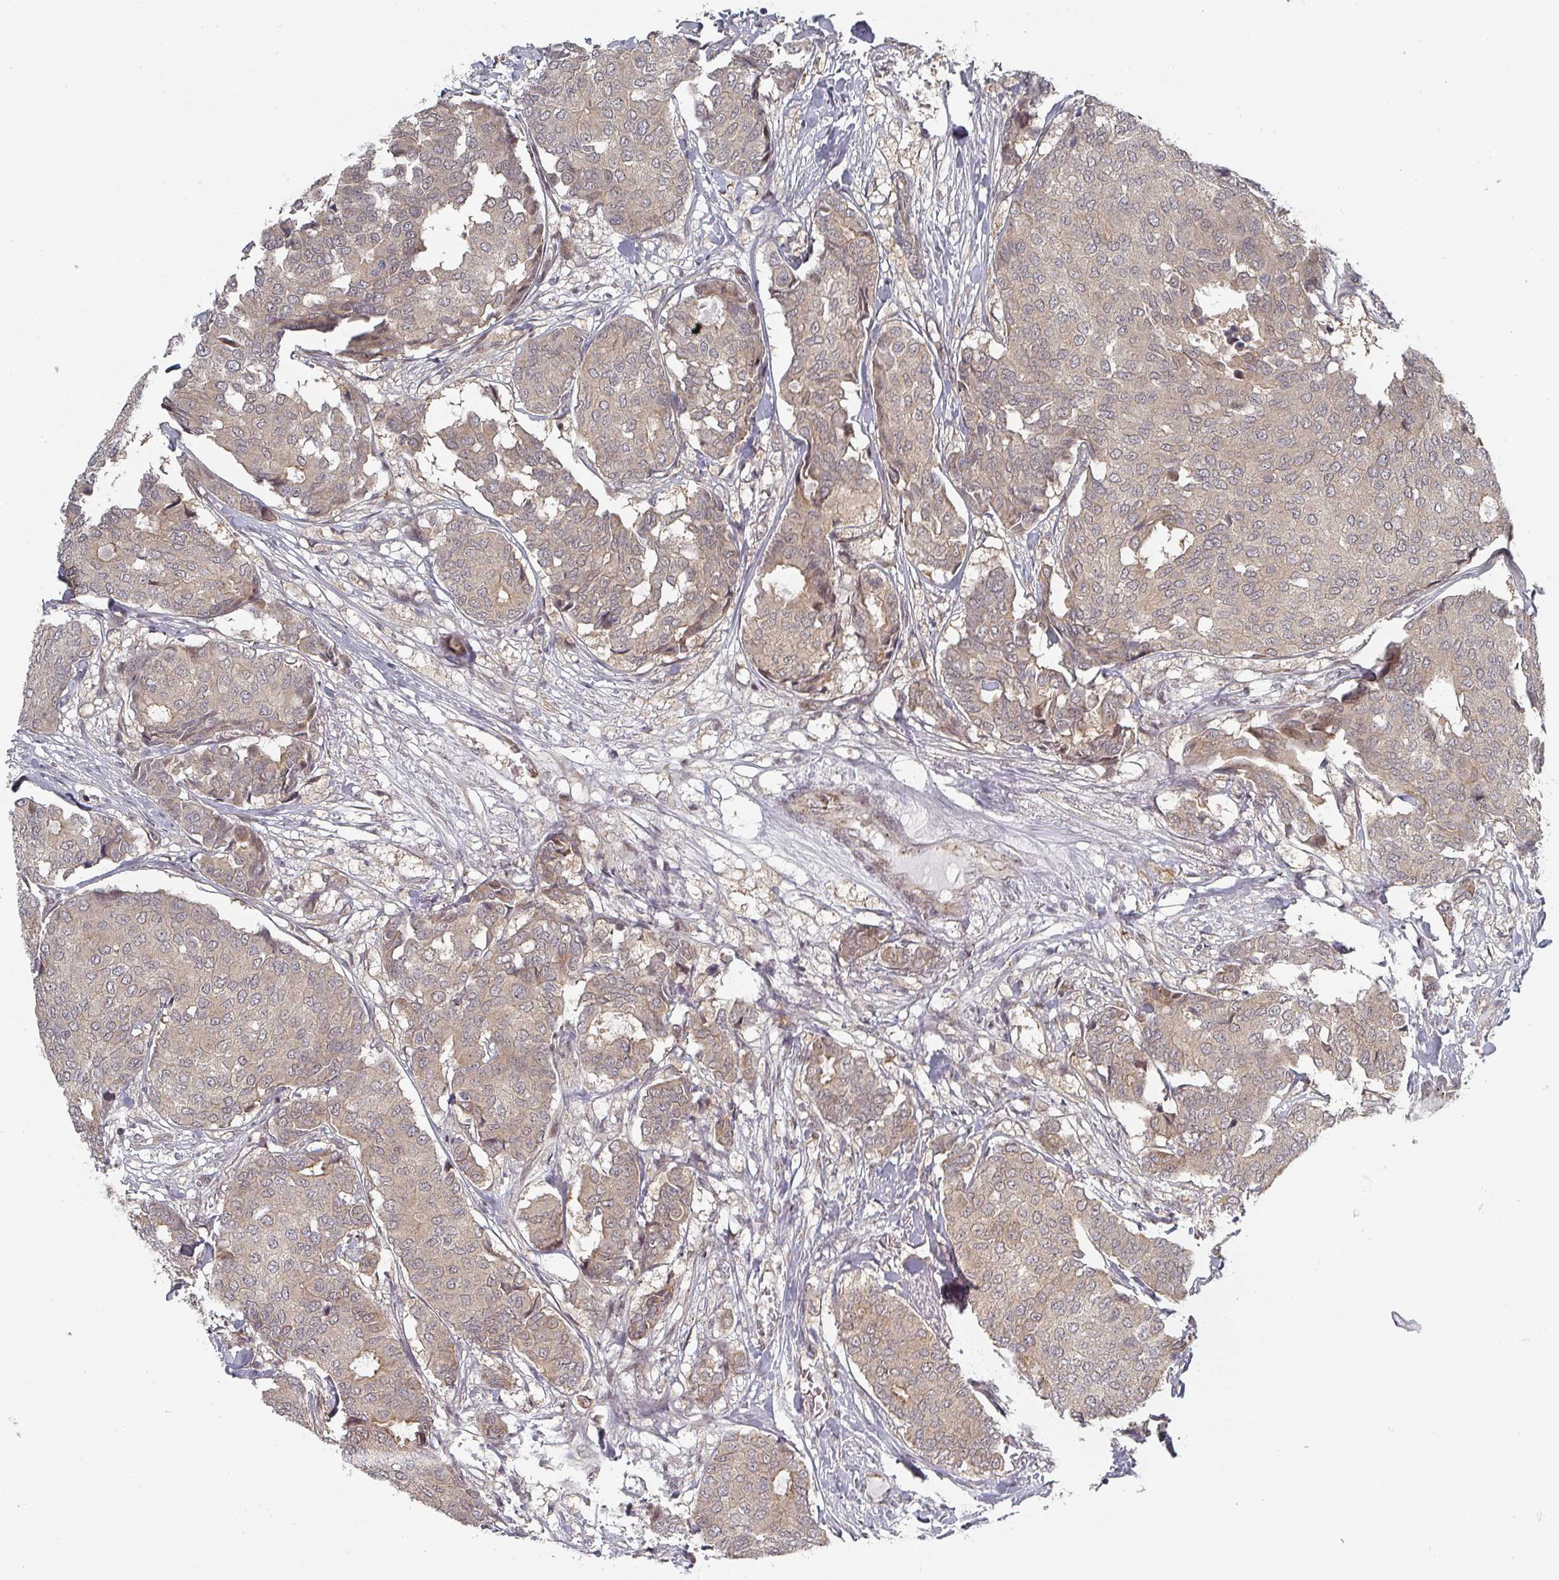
{"staining": {"intensity": "weak", "quantity": ">75%", "location": "cytoplasmic/membranous"}, "tissue": "breast cancer", "cell_type": "Tumor cells", "image_type": "cancer", "snomed": [{"axis": "morphology", "description": "Duct carcinoma"}, {"axis": "topography", "description": "Breast"}], "caption": "IHC of human intraductal carcinoma (breast) demonstrates low levels of weak cytoplasmic/membranous positivity in approximately >75% of tumor cells. (Stains: DAB in brown, nuclei in blue, Microscopy: brightfield microscopy at high magnification).", "gene": "KIF1C", "patient": {"sex": "female", "age": 75}}